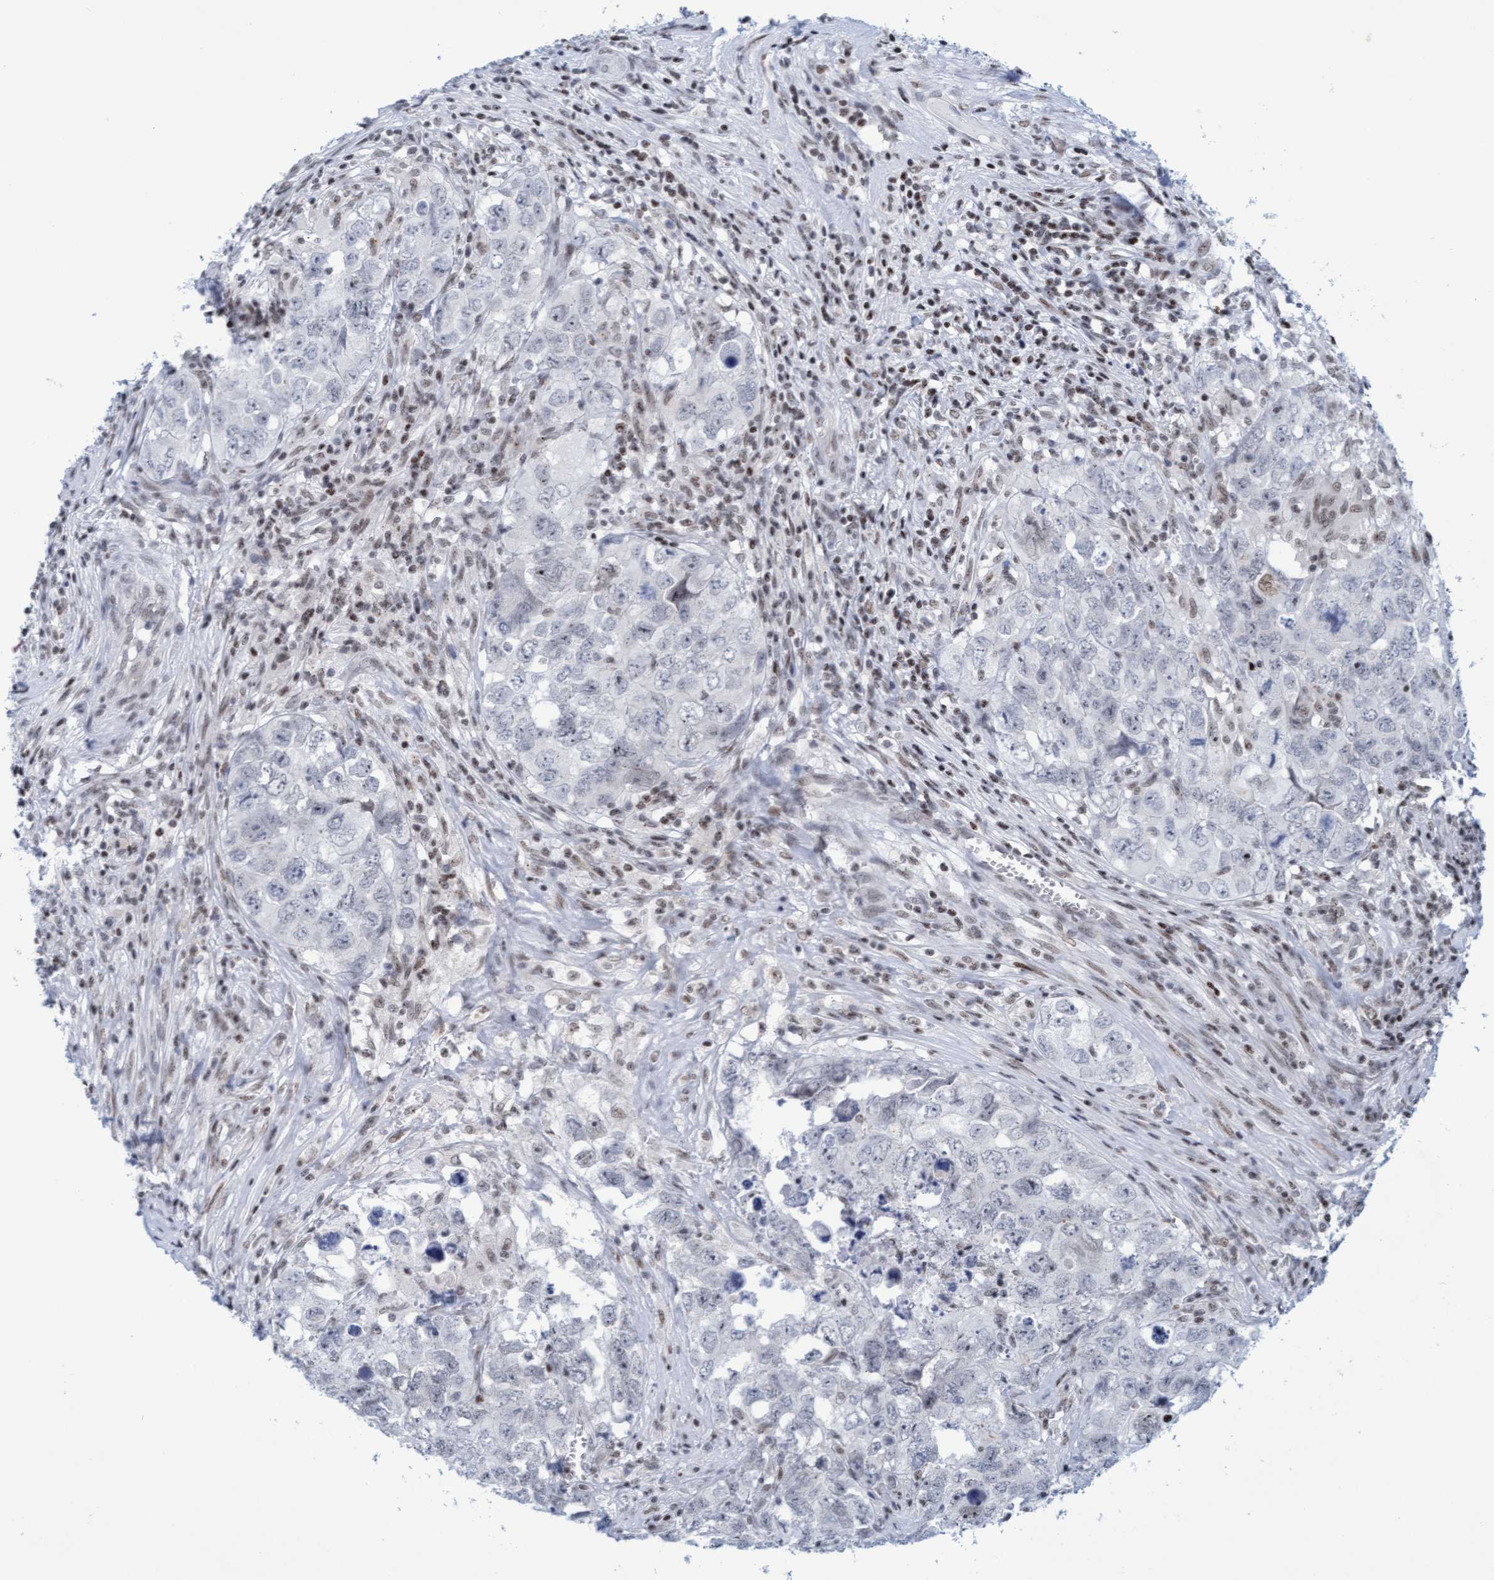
{"staining": {"intensity": "negative", "quantity": "none", "location": "none"}, "tissue": "testis cancer", "cell_type": "Tumor cells", "image_type": "cancer", "snomed": [{"axis": "morphology", "description": "Seminoma, NOS"}, {"axis": "morphology", "description": "Carcinoma, Embryonal, NOS"}, {"axis": "topography", "description": "Testis"}], "caption": "The IHC image has no significant expression in tumor cells of testis cancer (seminoma) tissue. (Immunohistochemistry, brightfield microscopy, high magnification).", "gene": "GLRX2", "patient": {"sex": "male", "age": 43}}